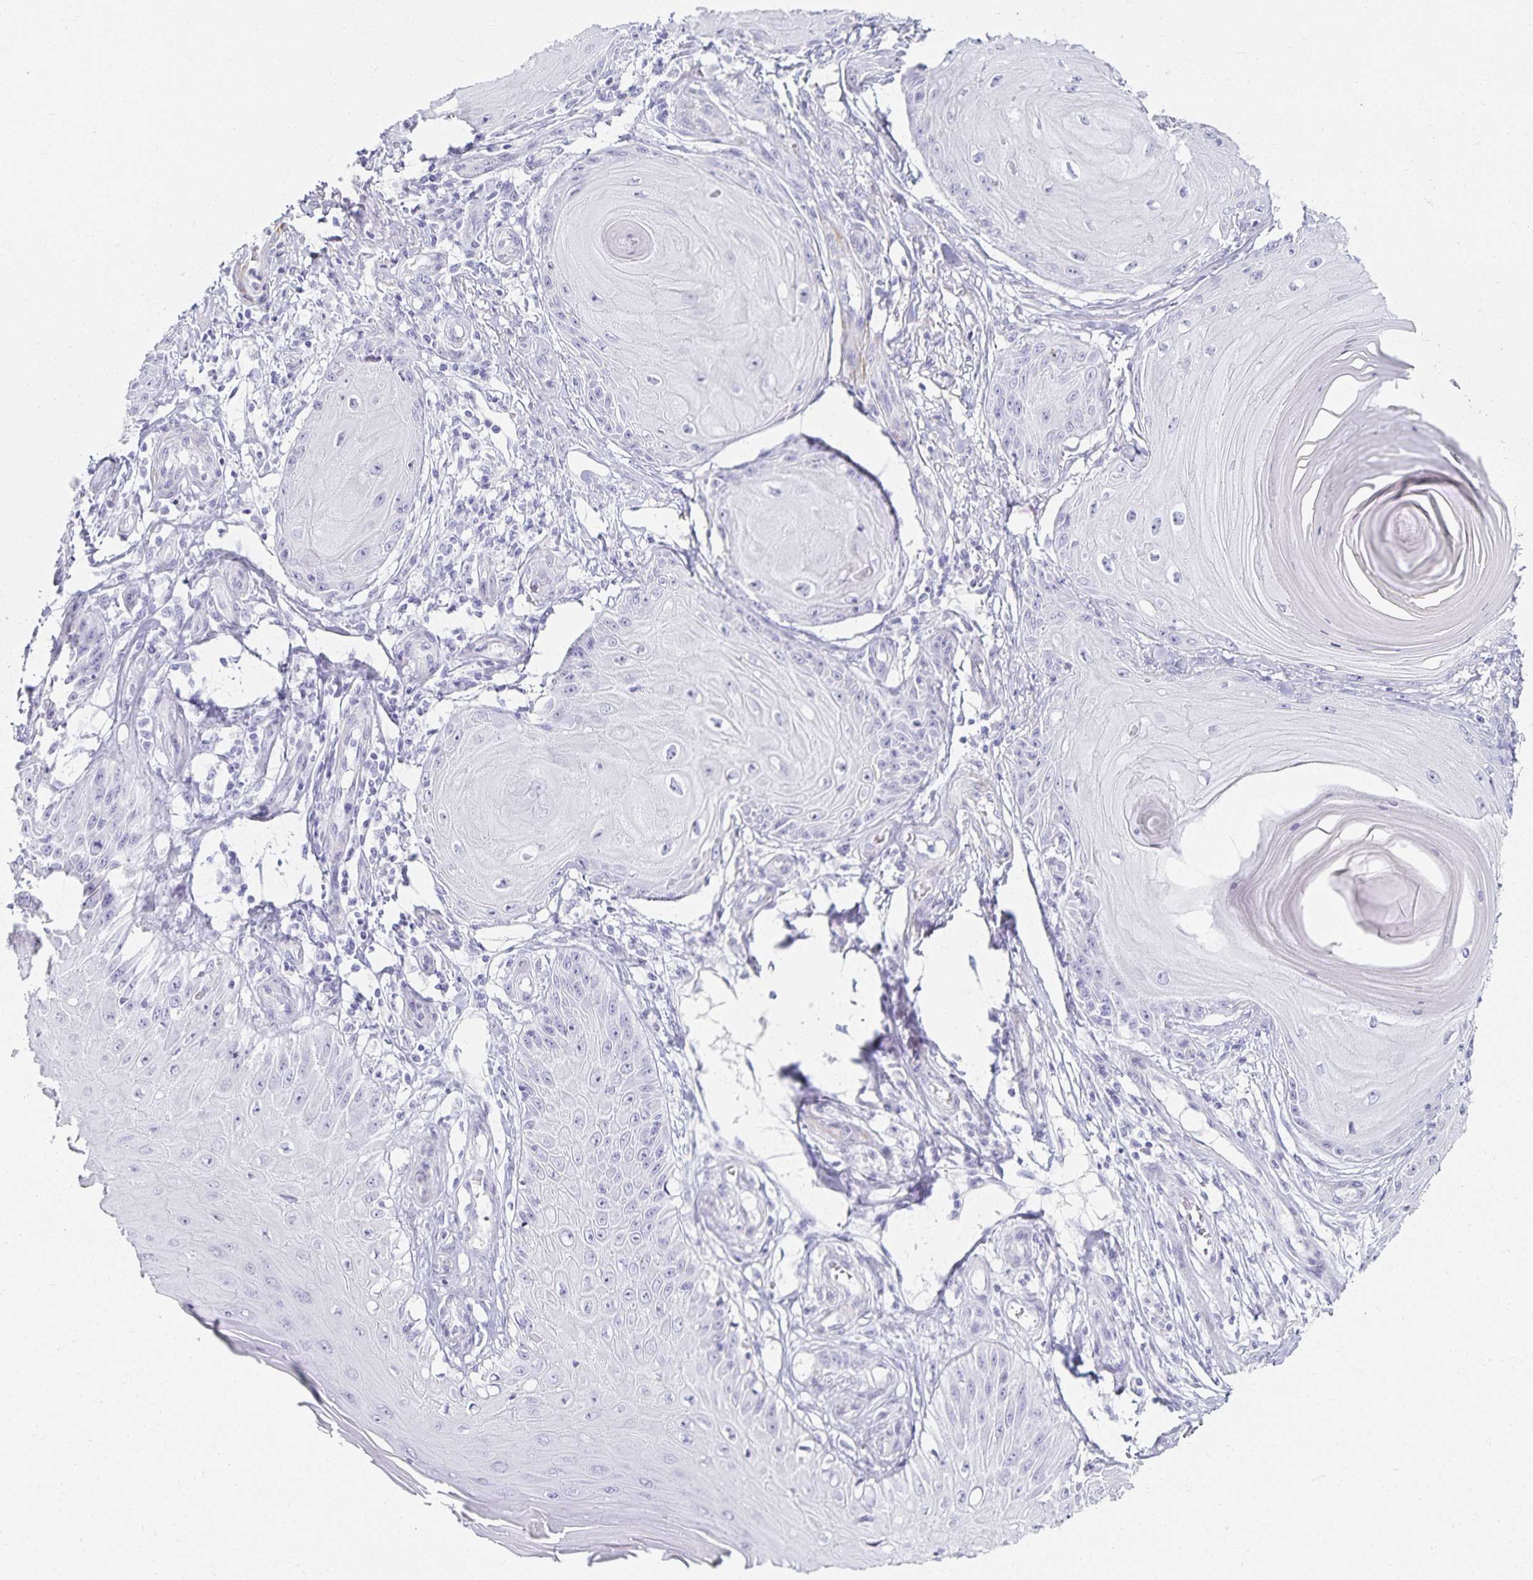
{"staining": {"intensity": "negative", "quantity": "none", "location": "none"}, "tissue": "skin cancer", "cell_type": "Tumor cells", "image_type": "cancer", "snomed": [{"axis": "morphology", "description": "Squamous cell carcinoma, NOS"}, {"axis": "topography", "description": "Skin"}], "caption": "This is a histopathology image of immunohistochemistry staining of skin squamous cell carcinoma, which shows no positivity in tumor cells.", "gene": "GP2", "patient": {"sex": "female", "age": 77}}